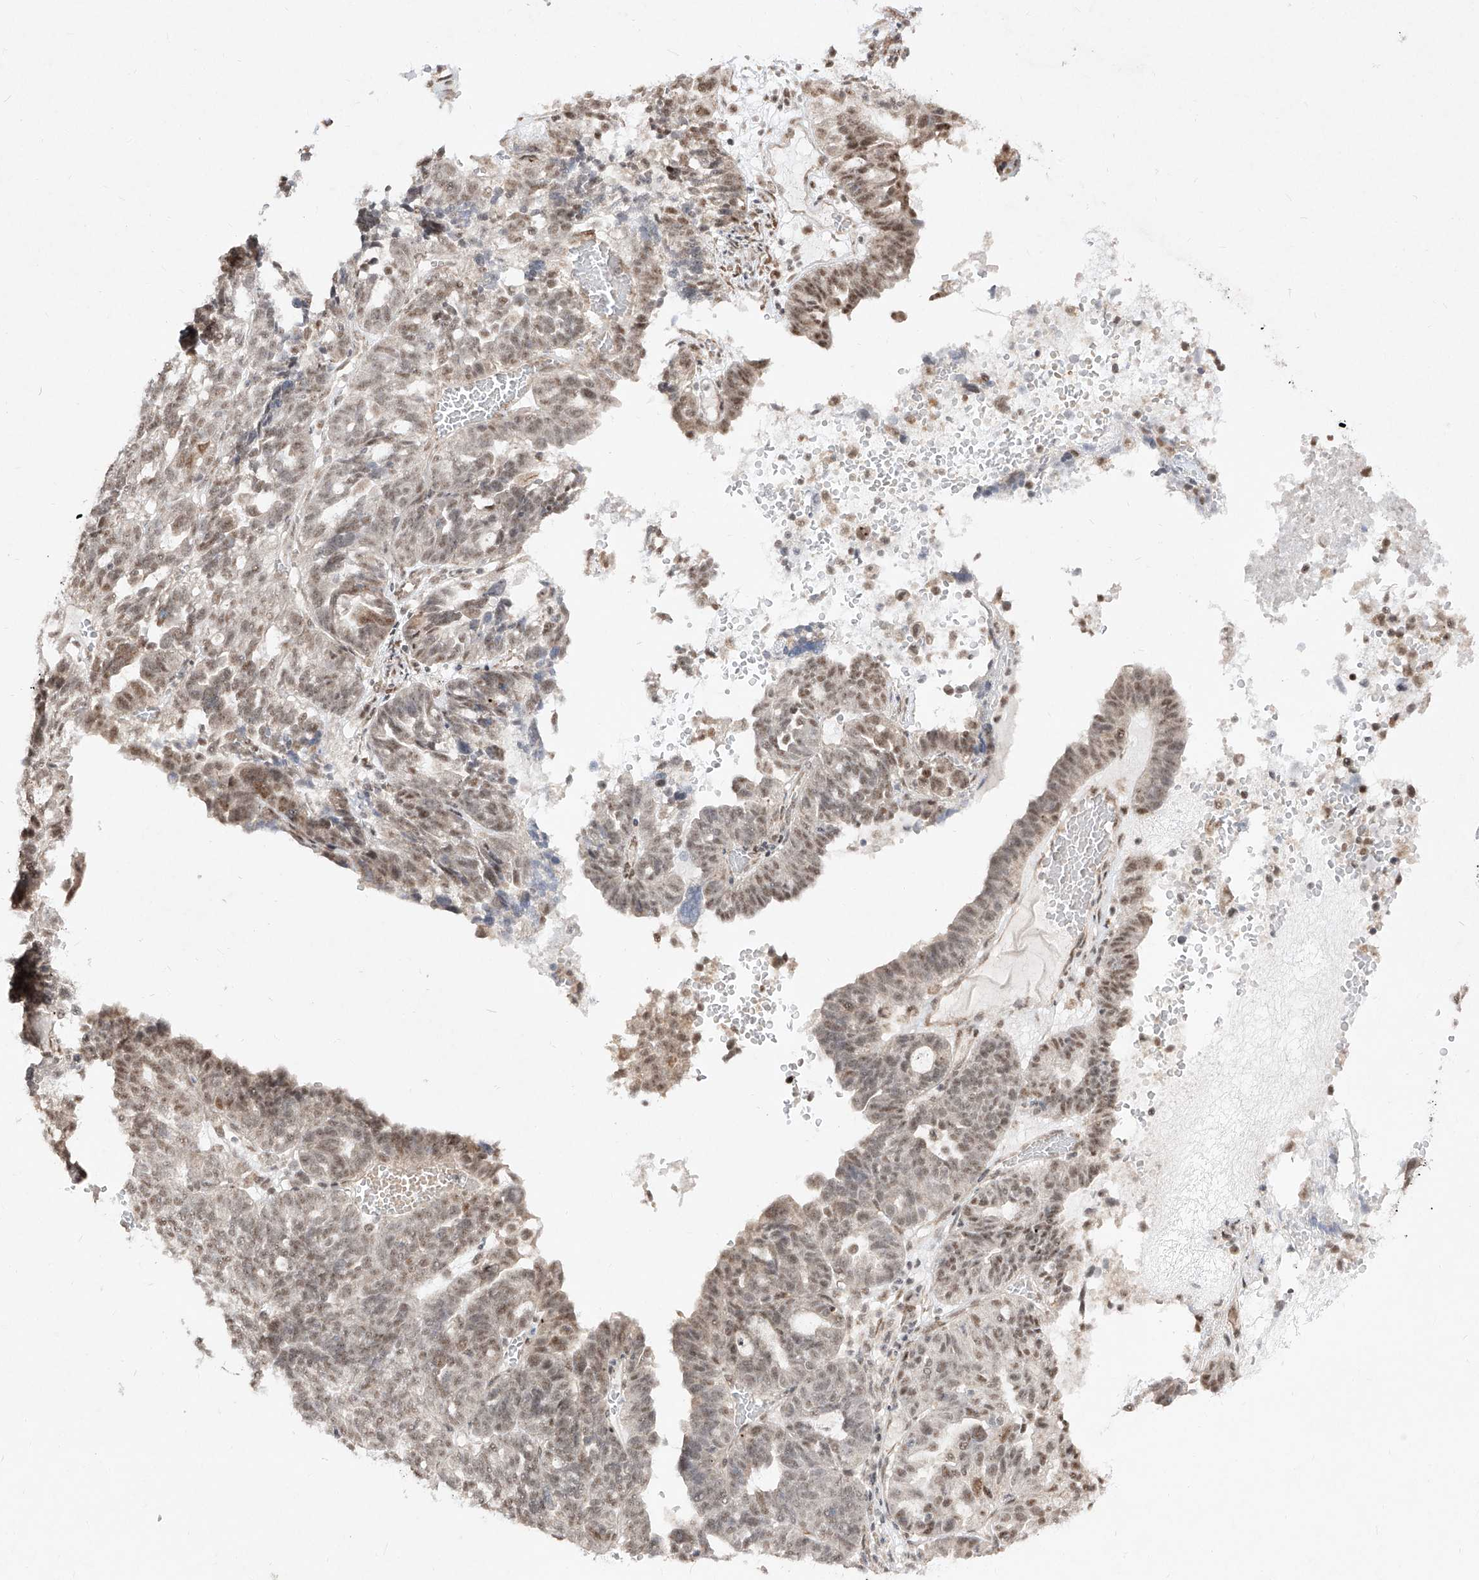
{"staining": {"intensity": "moderate", "quantity": "25%-75%", "location": "nuclear"}, "tissue": "ovarian cancer", "cell_type": "Tumor cells", "image_type": "cancer", "snomed": [{"axis": "morphology", "description": "Cystadenocarcinoma, serous, NOS"}, {"axis": "topography", "description": "Ovary"}], "caption": "Immunohistochemistry (IHC) histopathology image of ovarian cancer (serous cystadenocarcinoma) stained for a protein (brown), which demonstrates medium levels of moderate nuclear expression in approximately 25%-75% of tumor cells.", "gene": "SNRNP27", "patient": {"sex": "female", "age": 59}}